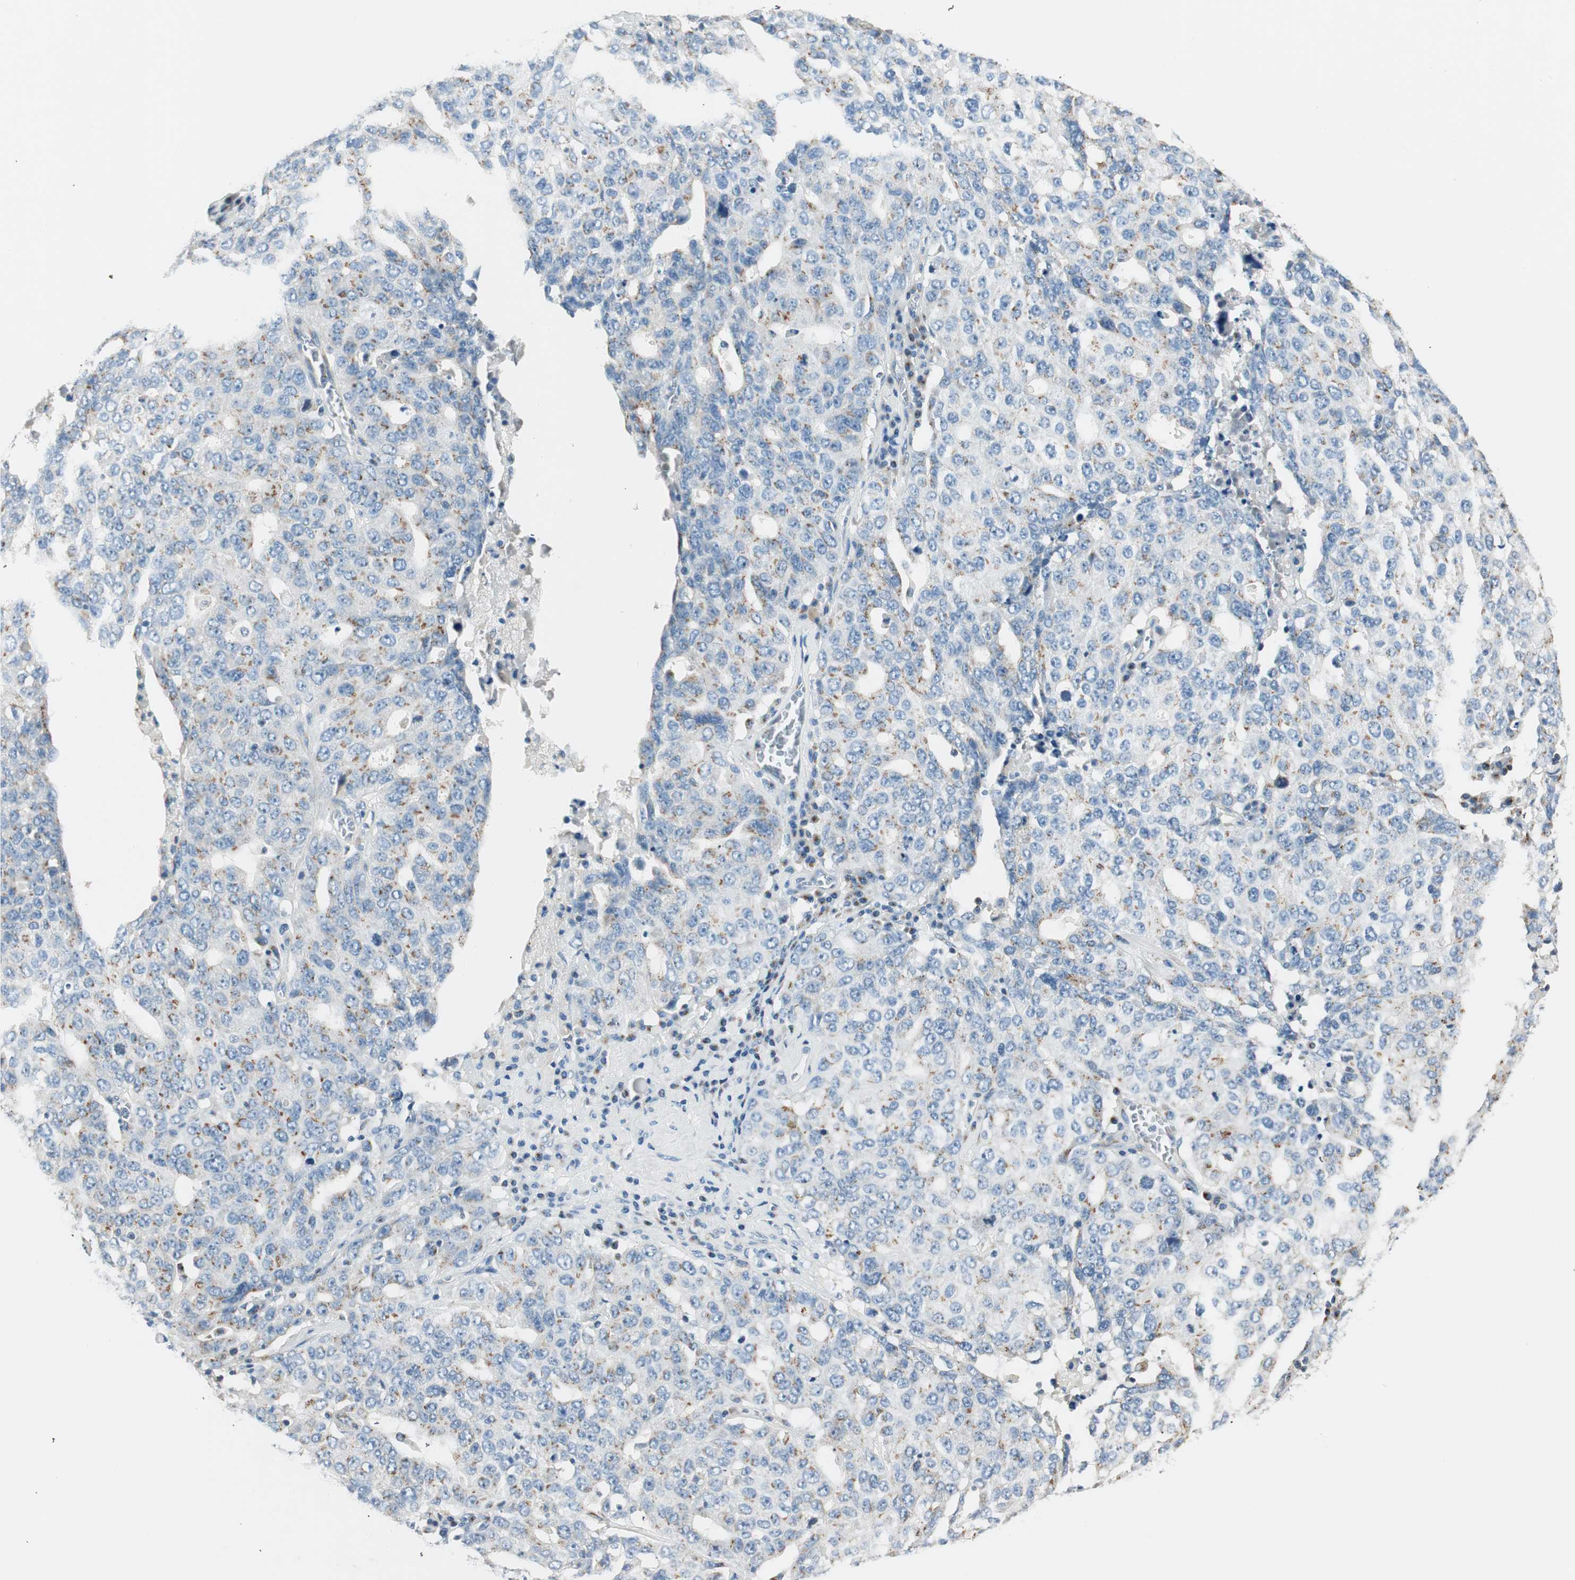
{"staining": {"intensity": "moderate", "quantity": "<25%", "location": "cytoplasmic/membranous"}, "tissue": "ovarian cancer", "cell_type": "Tumor cells", "image_type": "cancer", "snomed": [{"axis": "morphology", "description": "Carcinoma, endometroid"}, {"axis": "topography", "description": "Ovary"}], "caption": "Tumor cells exhibit low levels of moderate cytoplasmic/membranous staining in approximately <25% of cells in ovarian cancer (endometroid carcinoma).", "gene": "TMF1", "patient": {"sex": "female", "age": 62}}